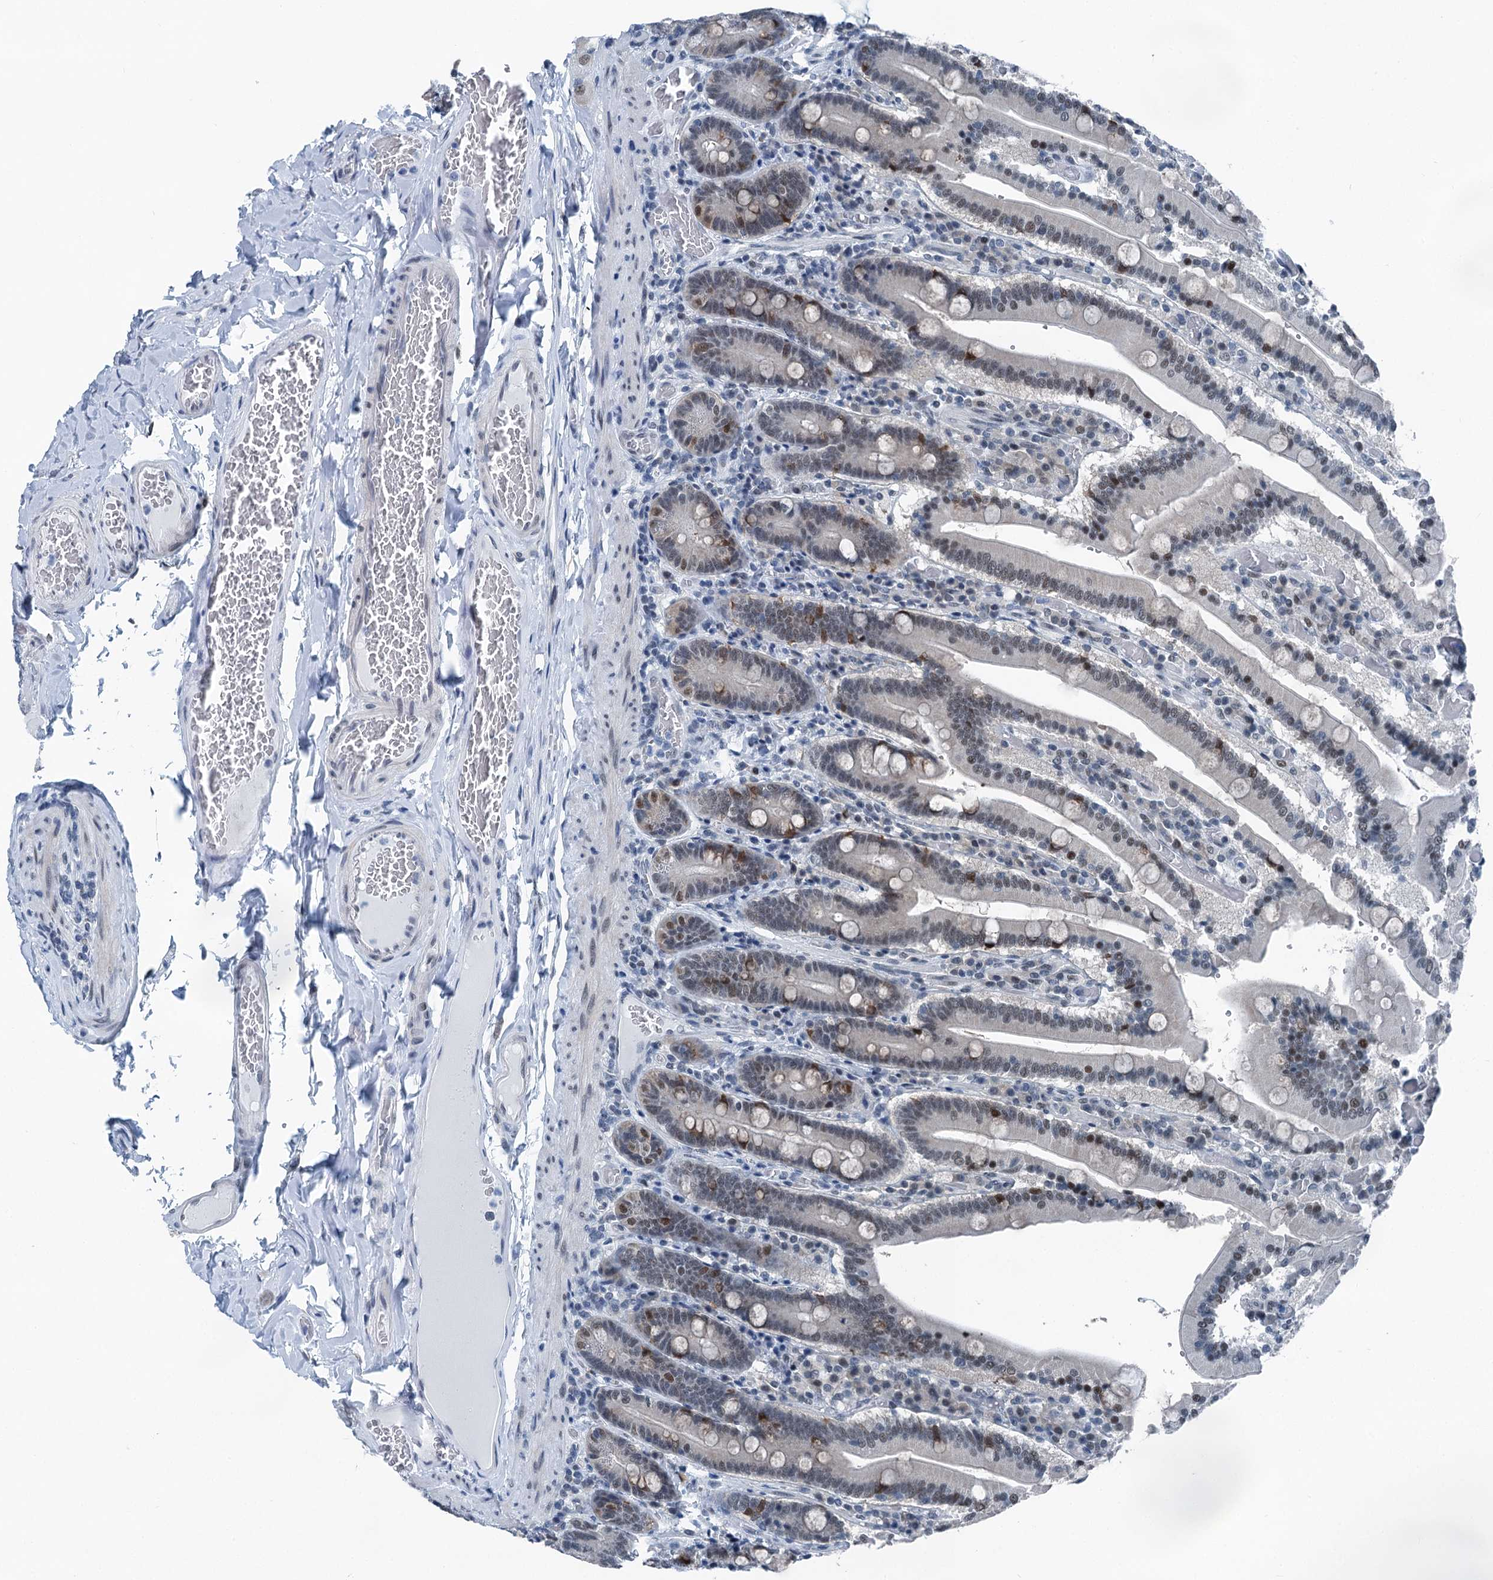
{"staining": {"intensity": "moderate", "quantity": "<25%", "location": "nuclear"}, "tissue": "duodenum", "cell_type": "Glandular cells", "image_type": "normal", "snomed": [{"axis": "morphology", "description": "Normal tissue, NOS"}, {"axis": "topography", "description": "Duodenum"}], "caption": "Immunohistochemistry micrograph of unremarkable duodenum stained for a protein (brown), which exhibits low levels of moderate nuclear expression in about <25% of glandular cells.", "gene": "TRPT1", "patient": {"sex": "female", "age": 62}}